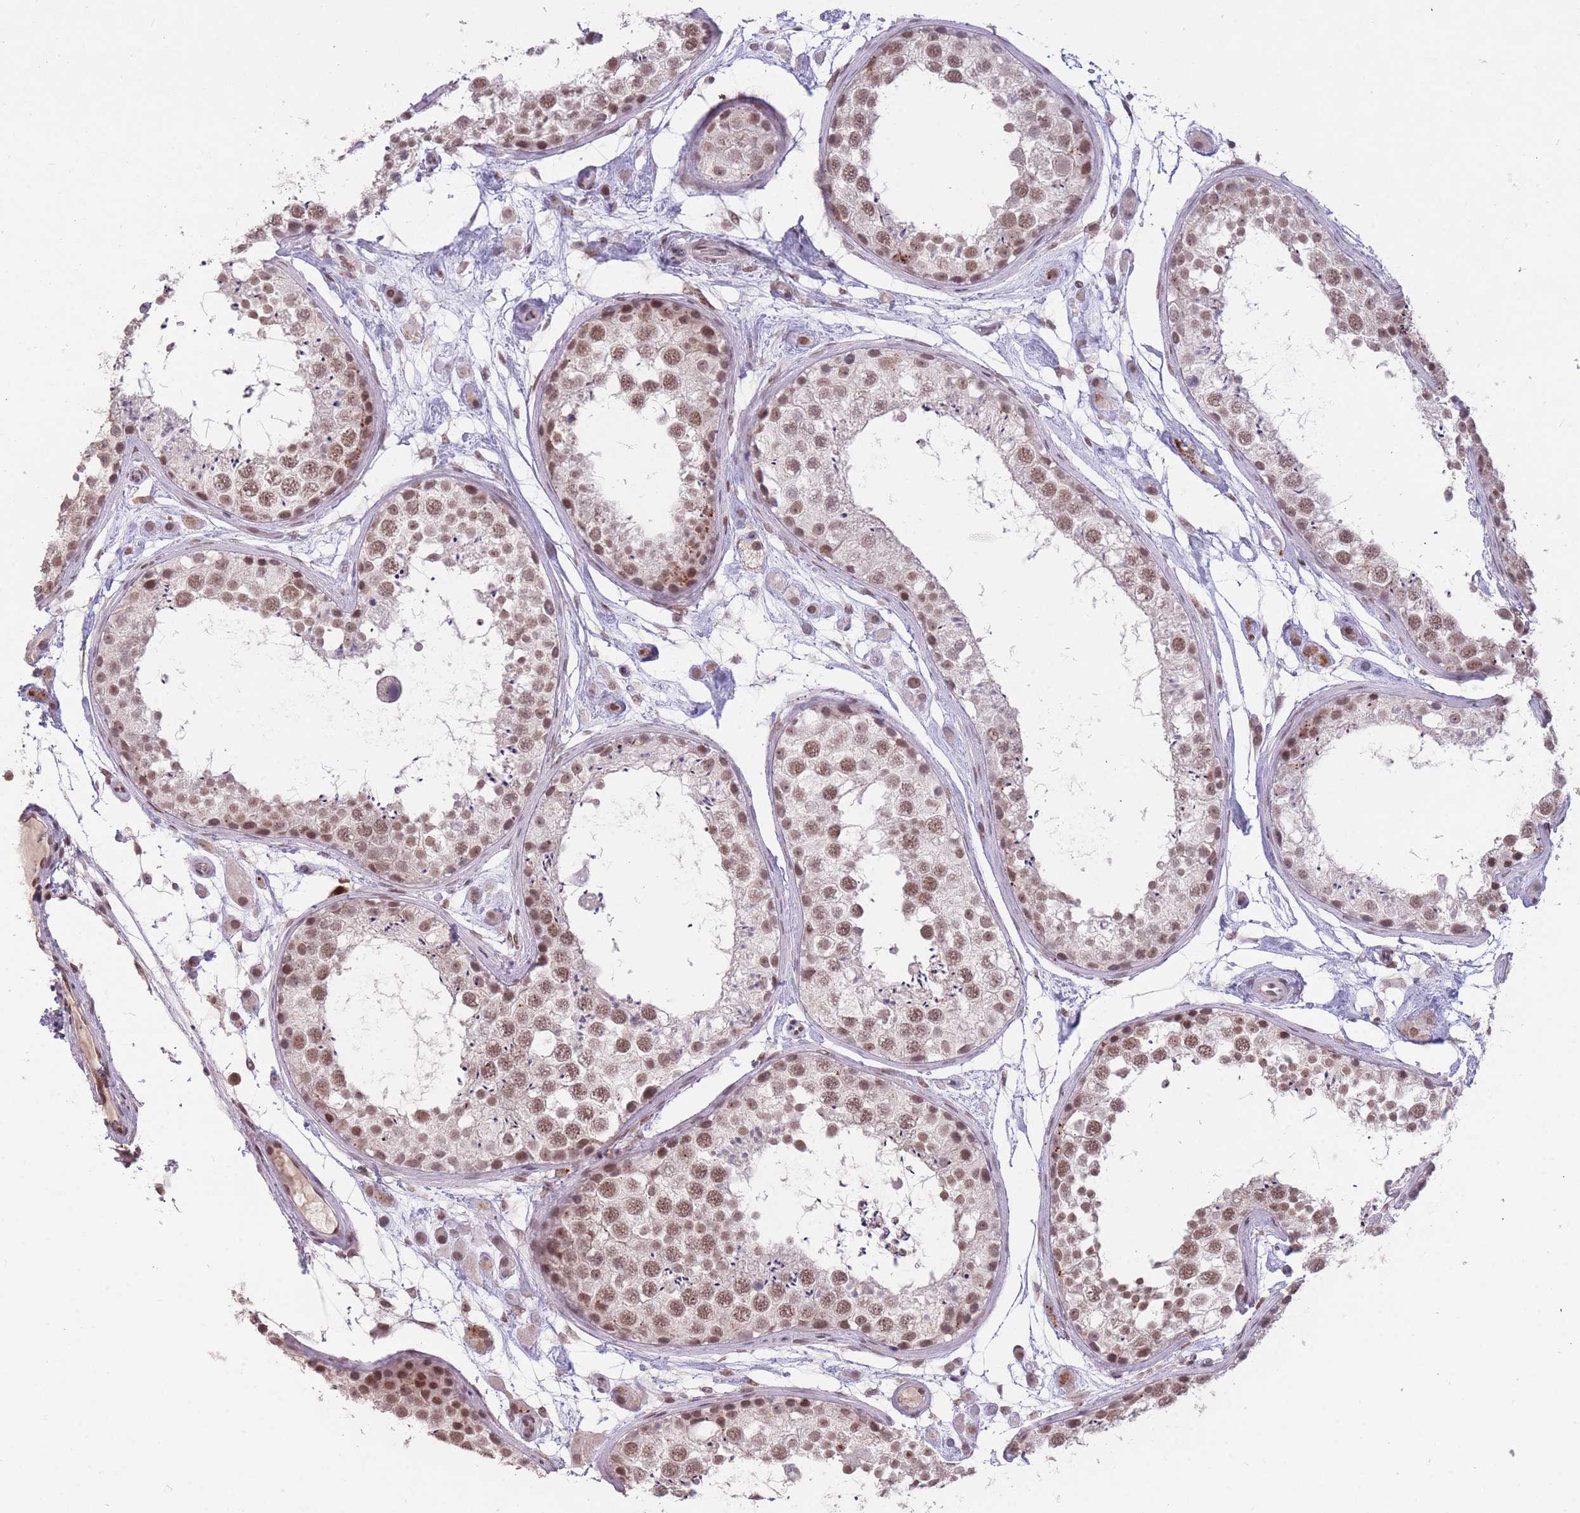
{"staining": {"intensity": "moderate", "quantity": ">75%", "location": "nuclear"}, "tissue": "testis", "cell_type": "Cells in seminiferous ducts", "image_type": "normal", "snomed": [{"axis": "morphology", "description": "Normal tissue, NOS"}, {"axis": "topography", "description": "Testis"}], "caption": "DAB (3,3'-diaminobenzidine) immunohistochemical staining of normal testis displays moderate nuclear protein staining in approximately >75% of cells in seminiferous ducts.", "gene": "HNRNPUL1", "patient": {"sex": "male", "age": 25}}